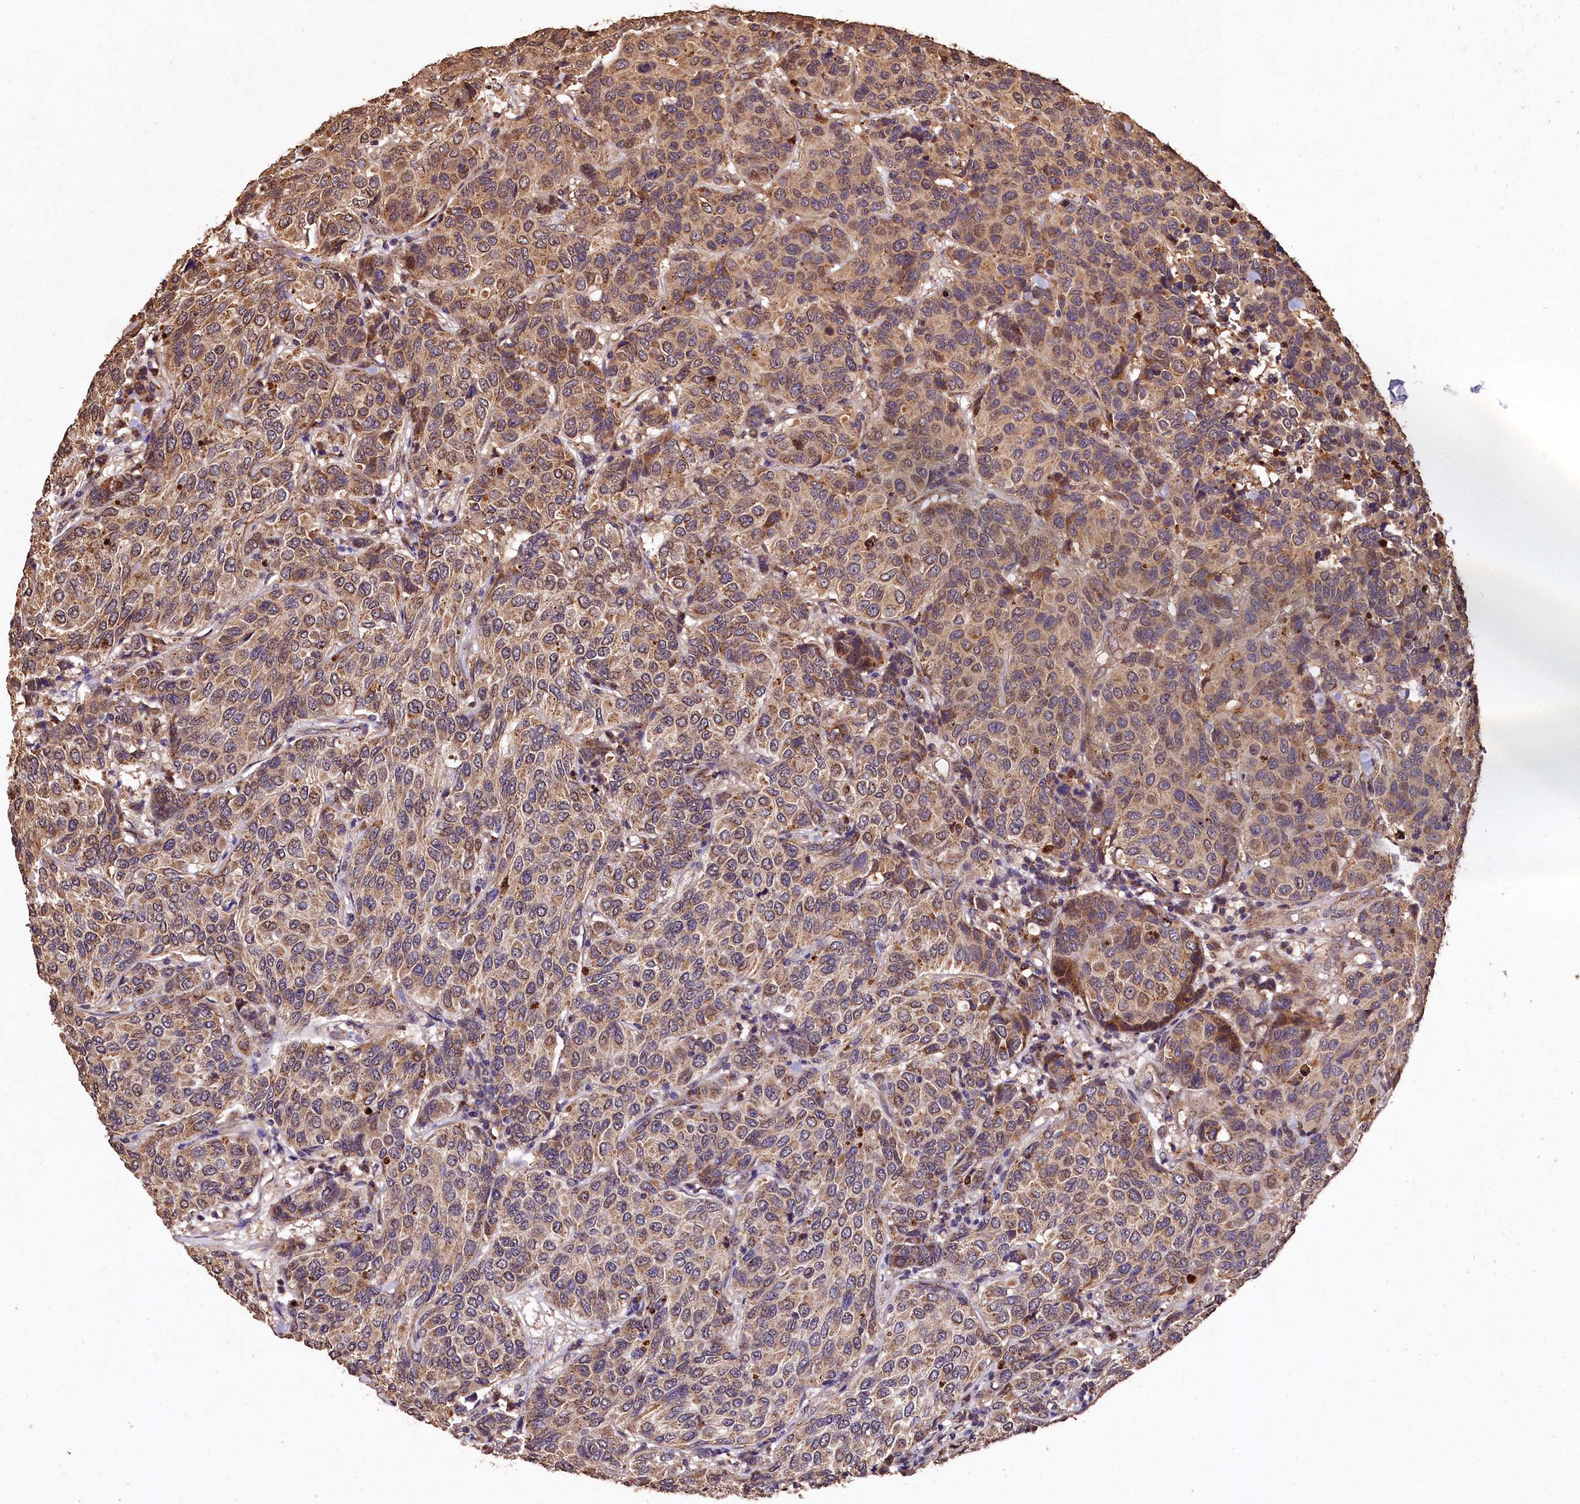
{"staining": {"intensity": "moderate", "quantity": ">75%", "location": "cytoplasmic/membranous"}, "tissue": "breast cancer", "cell_type": "Tumor cells", "image_type": "cancer", "snomed": [{"axis": "morphology", "description": "Duct carcinoma"}, {"axis": "topography", "description": "Breast"}], "caption": "Tumor cells exhibit medium levels of moderate cytoplasmic/membranous staining in about >75% of cells in breast cancer (invasive ductal carcinoma). The protein is shown in brown color, while the nuclei are stained blue.", "gene": "LSM4", "patient": {"sex": "female", "age": 55}}